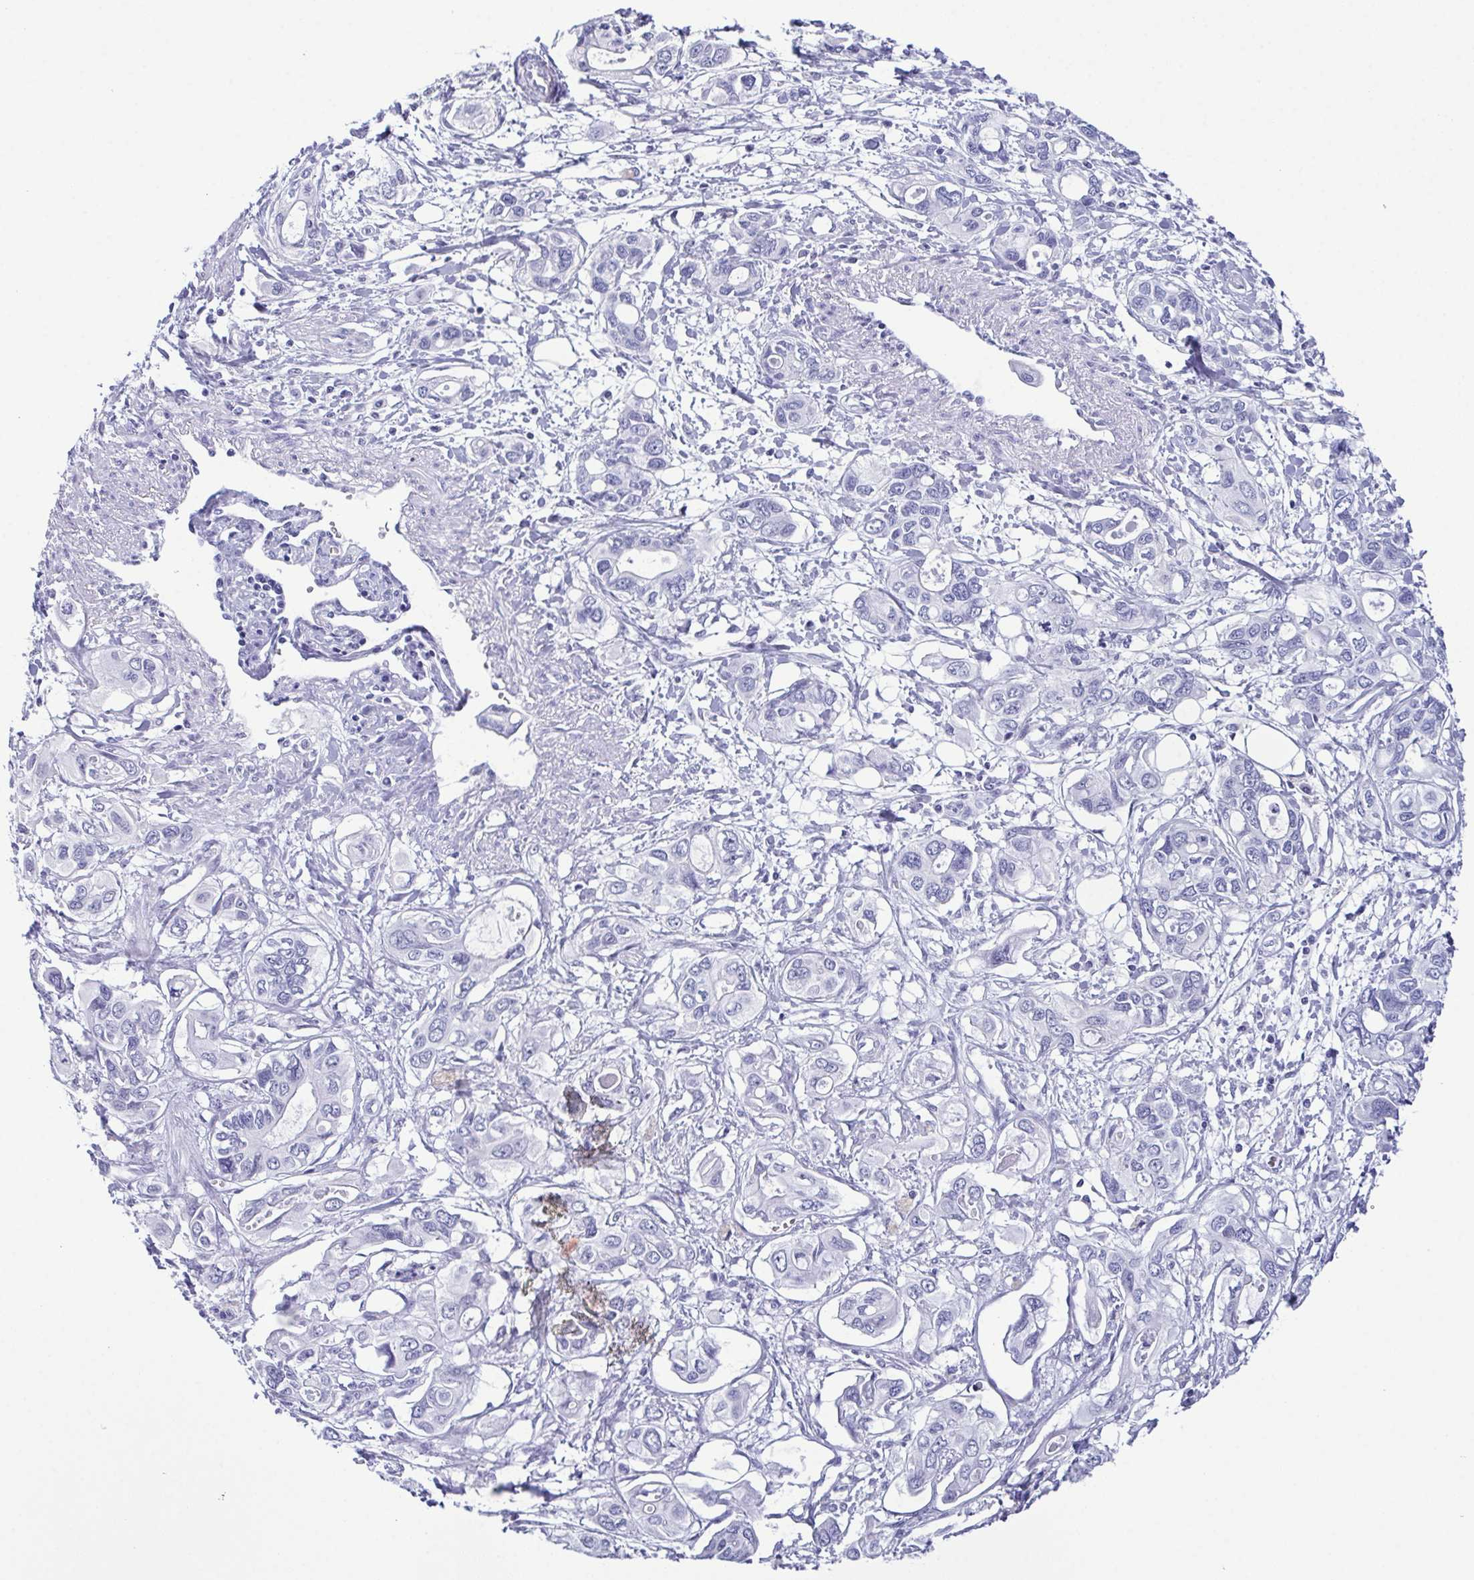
{"staining": {"intensity": "negative", "quantity": "none", "location": "none"}, "tissue": "pancreatic cancer", "cell_type": "Tumor cells", "image_type": "cancer", "snomed": [{"axis": "morphology", "description": "Adenocarcinoma, NOS"}, {"axis": "topography", "description": "Pancreas"}], "caption": "Pancreatic cancer (adenocarcinoma) was stained to show a protein in brown. There is no significant staining in tumor cells.", "gene": "SUGP2", "patient": {"sex": "male", "age": 60}}